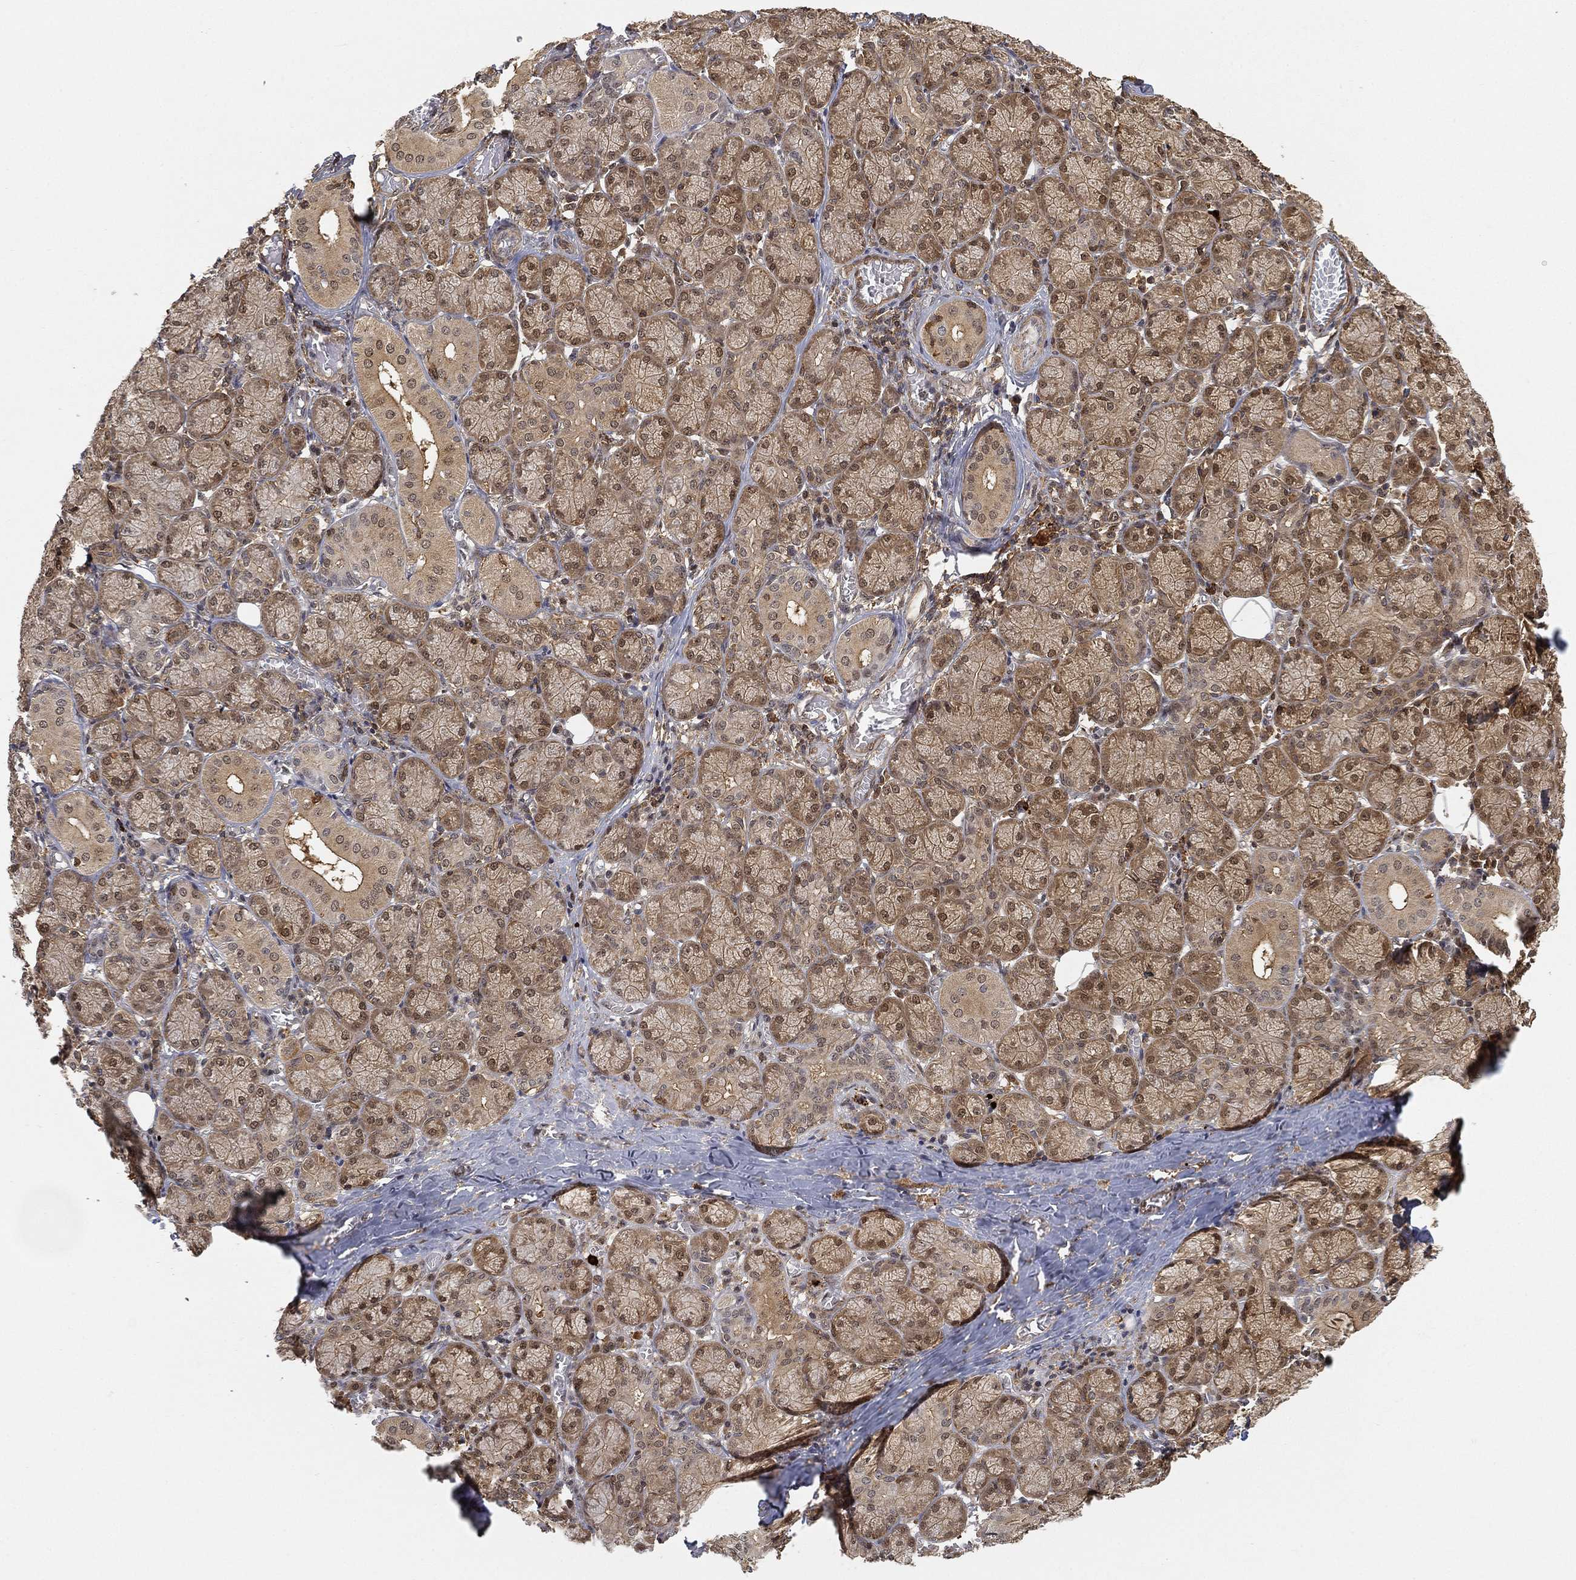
{"staining": {"intensity": "moderate", "quantity": ">75%", "location": "cytoplasmic/membranous,nuclear"}, "tissue": "salivary gland", "cell_type": "Glandular cells", "image_type": "normal", "snomed": [{"axis": "morphology", "description": "Normal tissue, NOS"}, {"axis": "topography", "description": "Salivary gland"}, {"axis": "topography", "description": "Peripheral nerve tissue"}], "caption": "A photomicrograph showing moderate cytoplasmic/membranous,nuclear expression in approximately >75% of glandular cells in benign salivary gland, as visualized by brown immunohistochemical staining.", "gene": "CRYL1", "patient": {"sex": "female", "age": 24}}